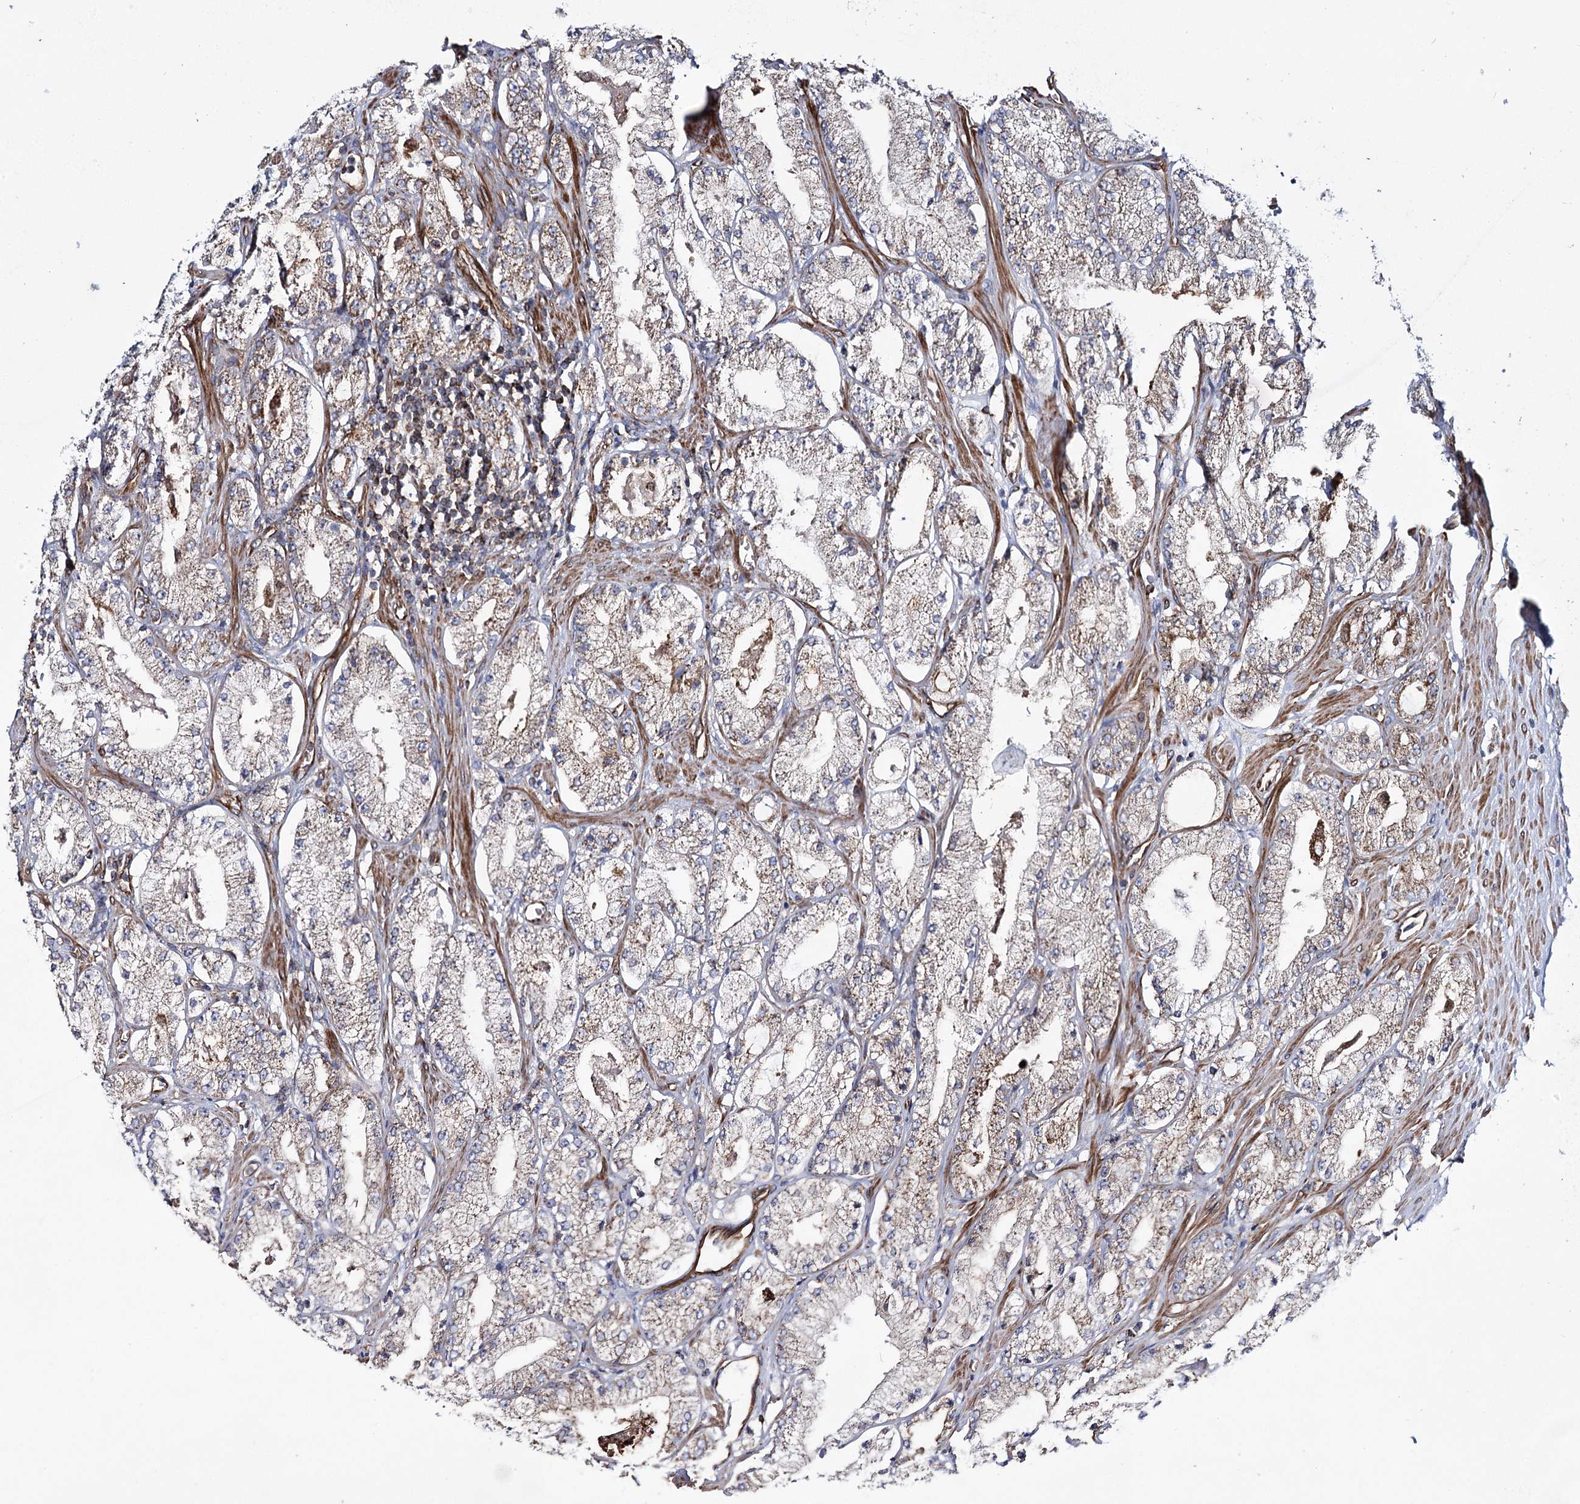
{"staining": {"intensity": "weak", "quantity": ">75%", "location": "cytoplasmic/membranous"}, "tissue": "prostate cancer", "cell_type": "Tumor cells", "image_type": "cancer", "snomed": [{"axis": "morphology", "description": "Adenocarcinoma, Low grade"}, {"axis": "topography", "description": "Prostate"}], "caption": "Immunohistochemistry image of neoplastic tissue: human prostate cancer stained using immunohistochemistry demonstrates low levels of weak protein expression localized specifically in the cytoplasmic/membranous of tumor cells, appearing as a cytoplasmic/membranous brown color.", "gene": "THUMPD3", "patient": {"sex": "male", "age": 69}}